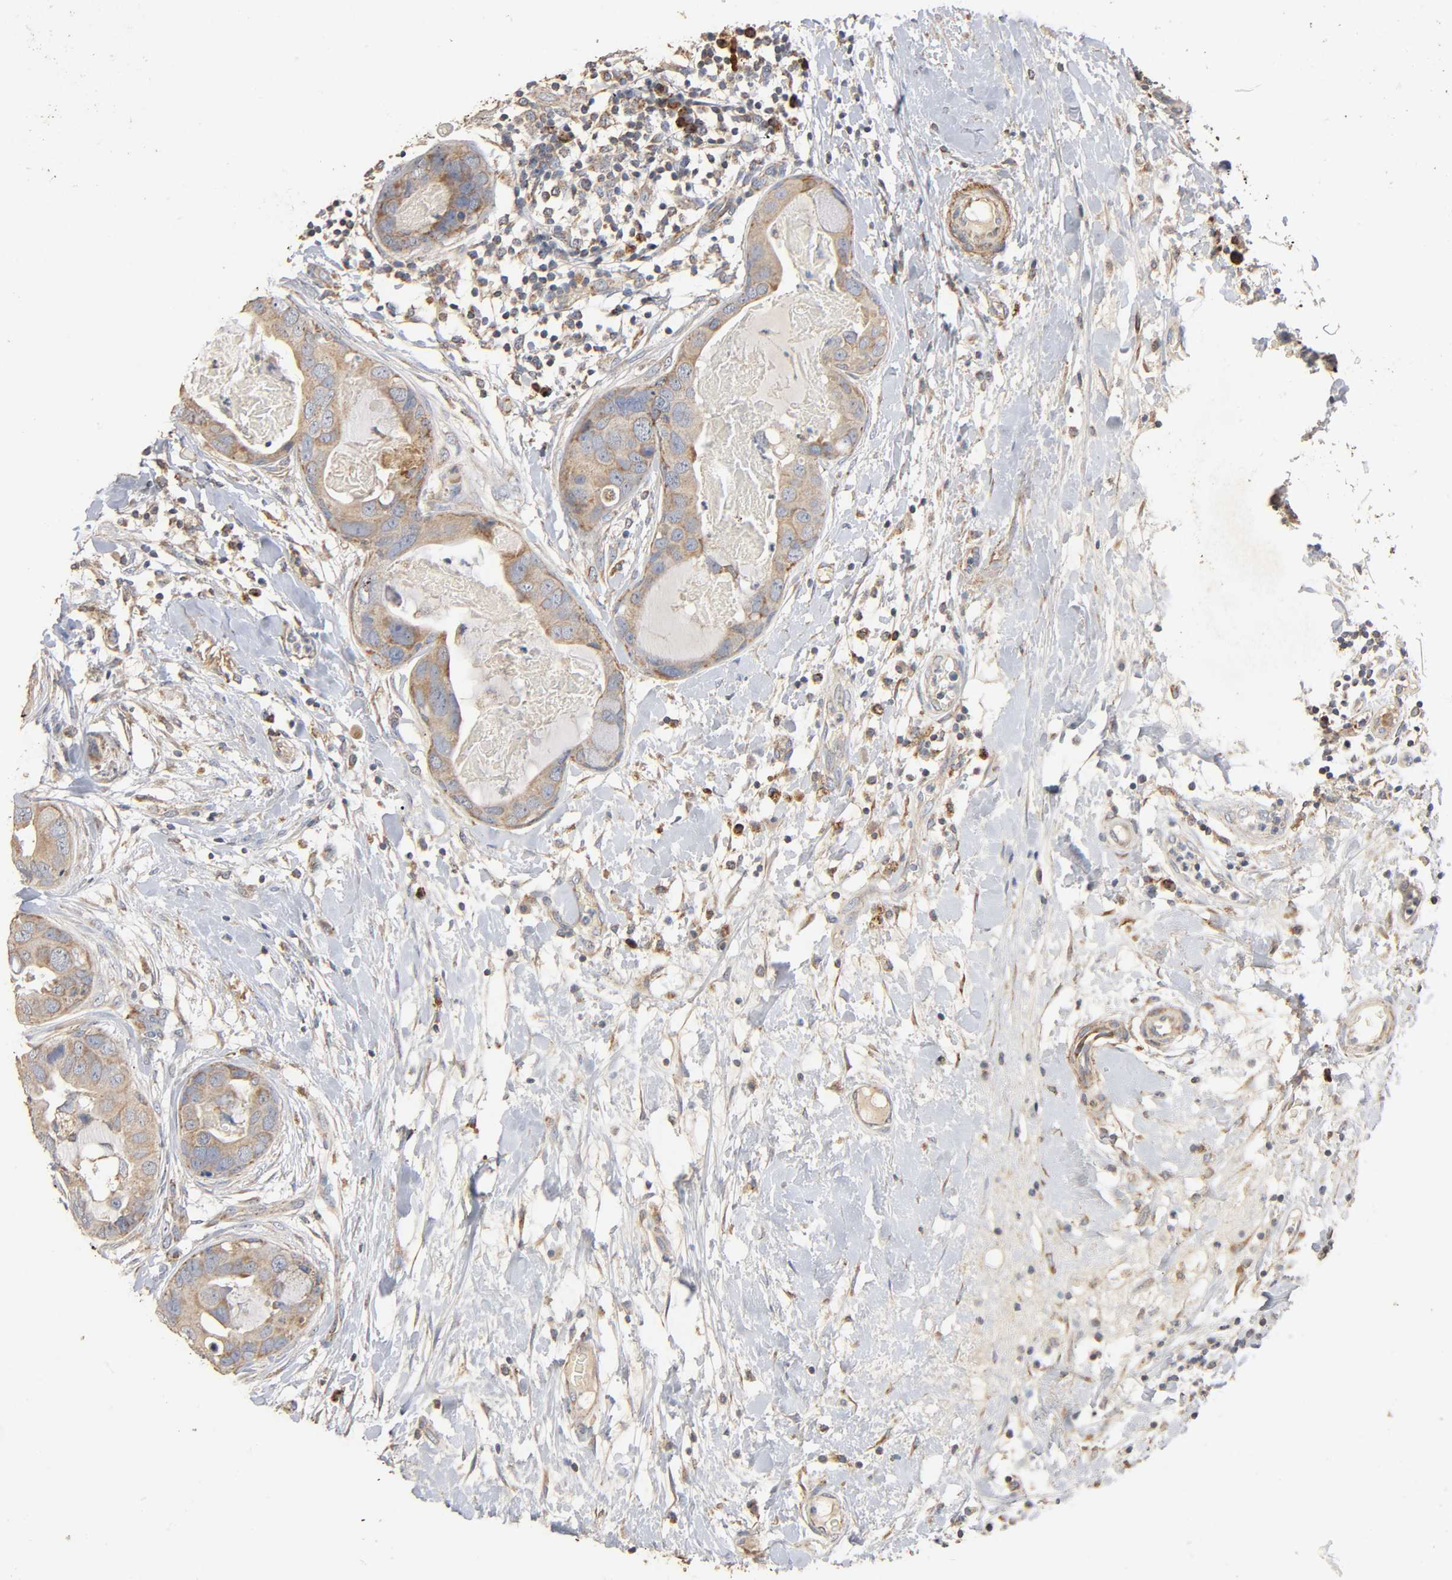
{"staining": {"intensity": "weak", "quantity": ">75%", "location": "cytoplasmic/membranous"}, "tissue": "breast cancer", "cell_type": "Tumor cells", "image_type": "cancer", "snomed": [{"axis": "morphology", "description": "Duct carcinoma"}, {"axis": "topography", "description": "Breast"}], "caption": "The histopathology image displays staining of intraductal carcinoma (breast), revealing weak cytoplasmic/membranous protein positivity (brown color) within tumor cells. The staining was performed using DAB to visualize the protein expression in brown, while the nuclei were stained in blue with hematoxylin (Magnification: 20x).", "gene": "NDUFS3", "patient": {"sex": "female", "age": 40}}